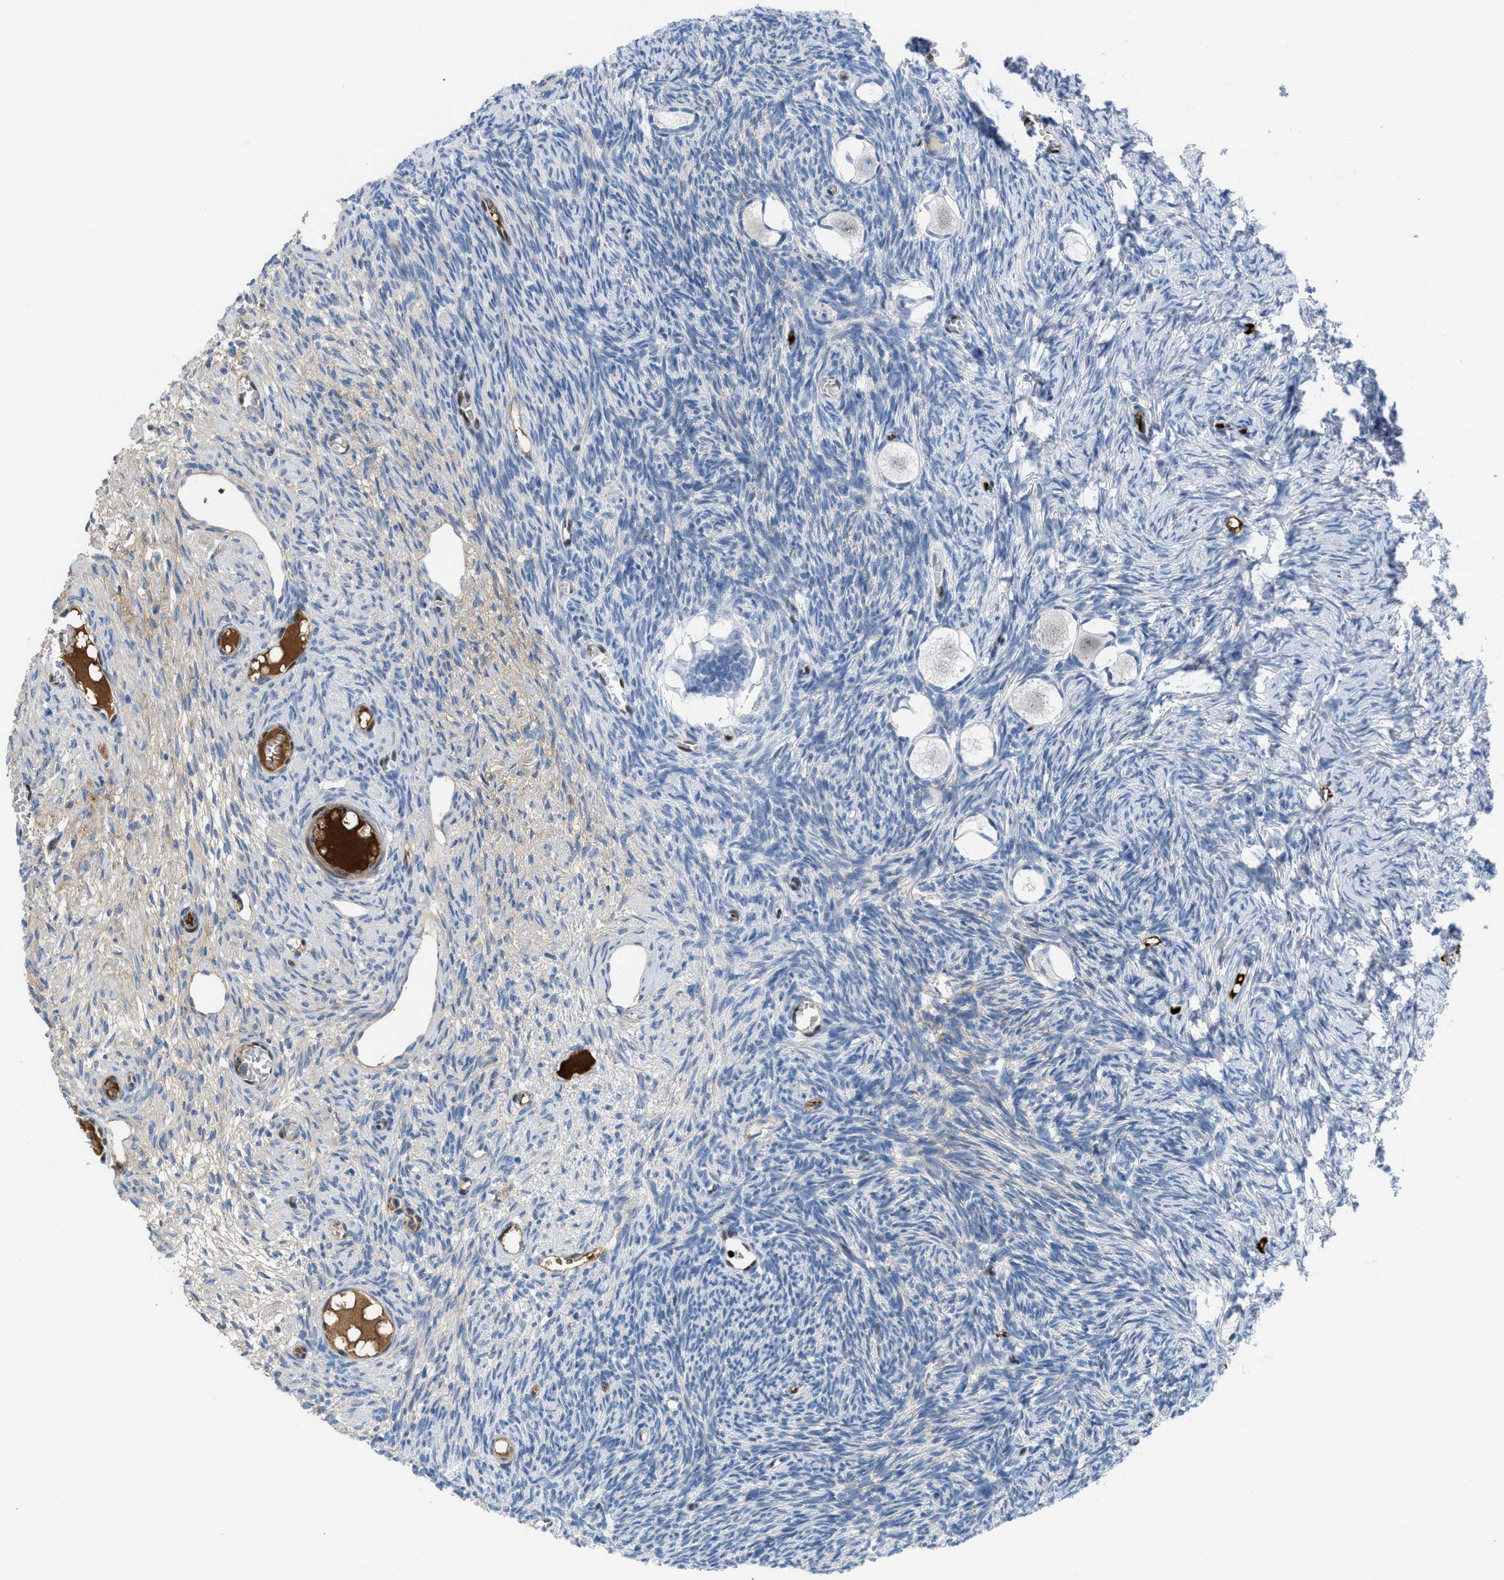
{"staining": {"intensity": "negative", "quantity": "none", "location": "none"}, "tissue": "ovary", "cell_type": "Follicle cells", "image_type": "normal", "snomed": [{"axis": "morphology", "description": "Normal tissue, NOS"}, {"axis": "topography", "description": "Ovary"}], "caption": "Human ovary stained for a protein using immunohistochemistry exhibits no staining in follicle cells.", "gene": "LEF1", "patient": {"sex": "female", "age": 27}}